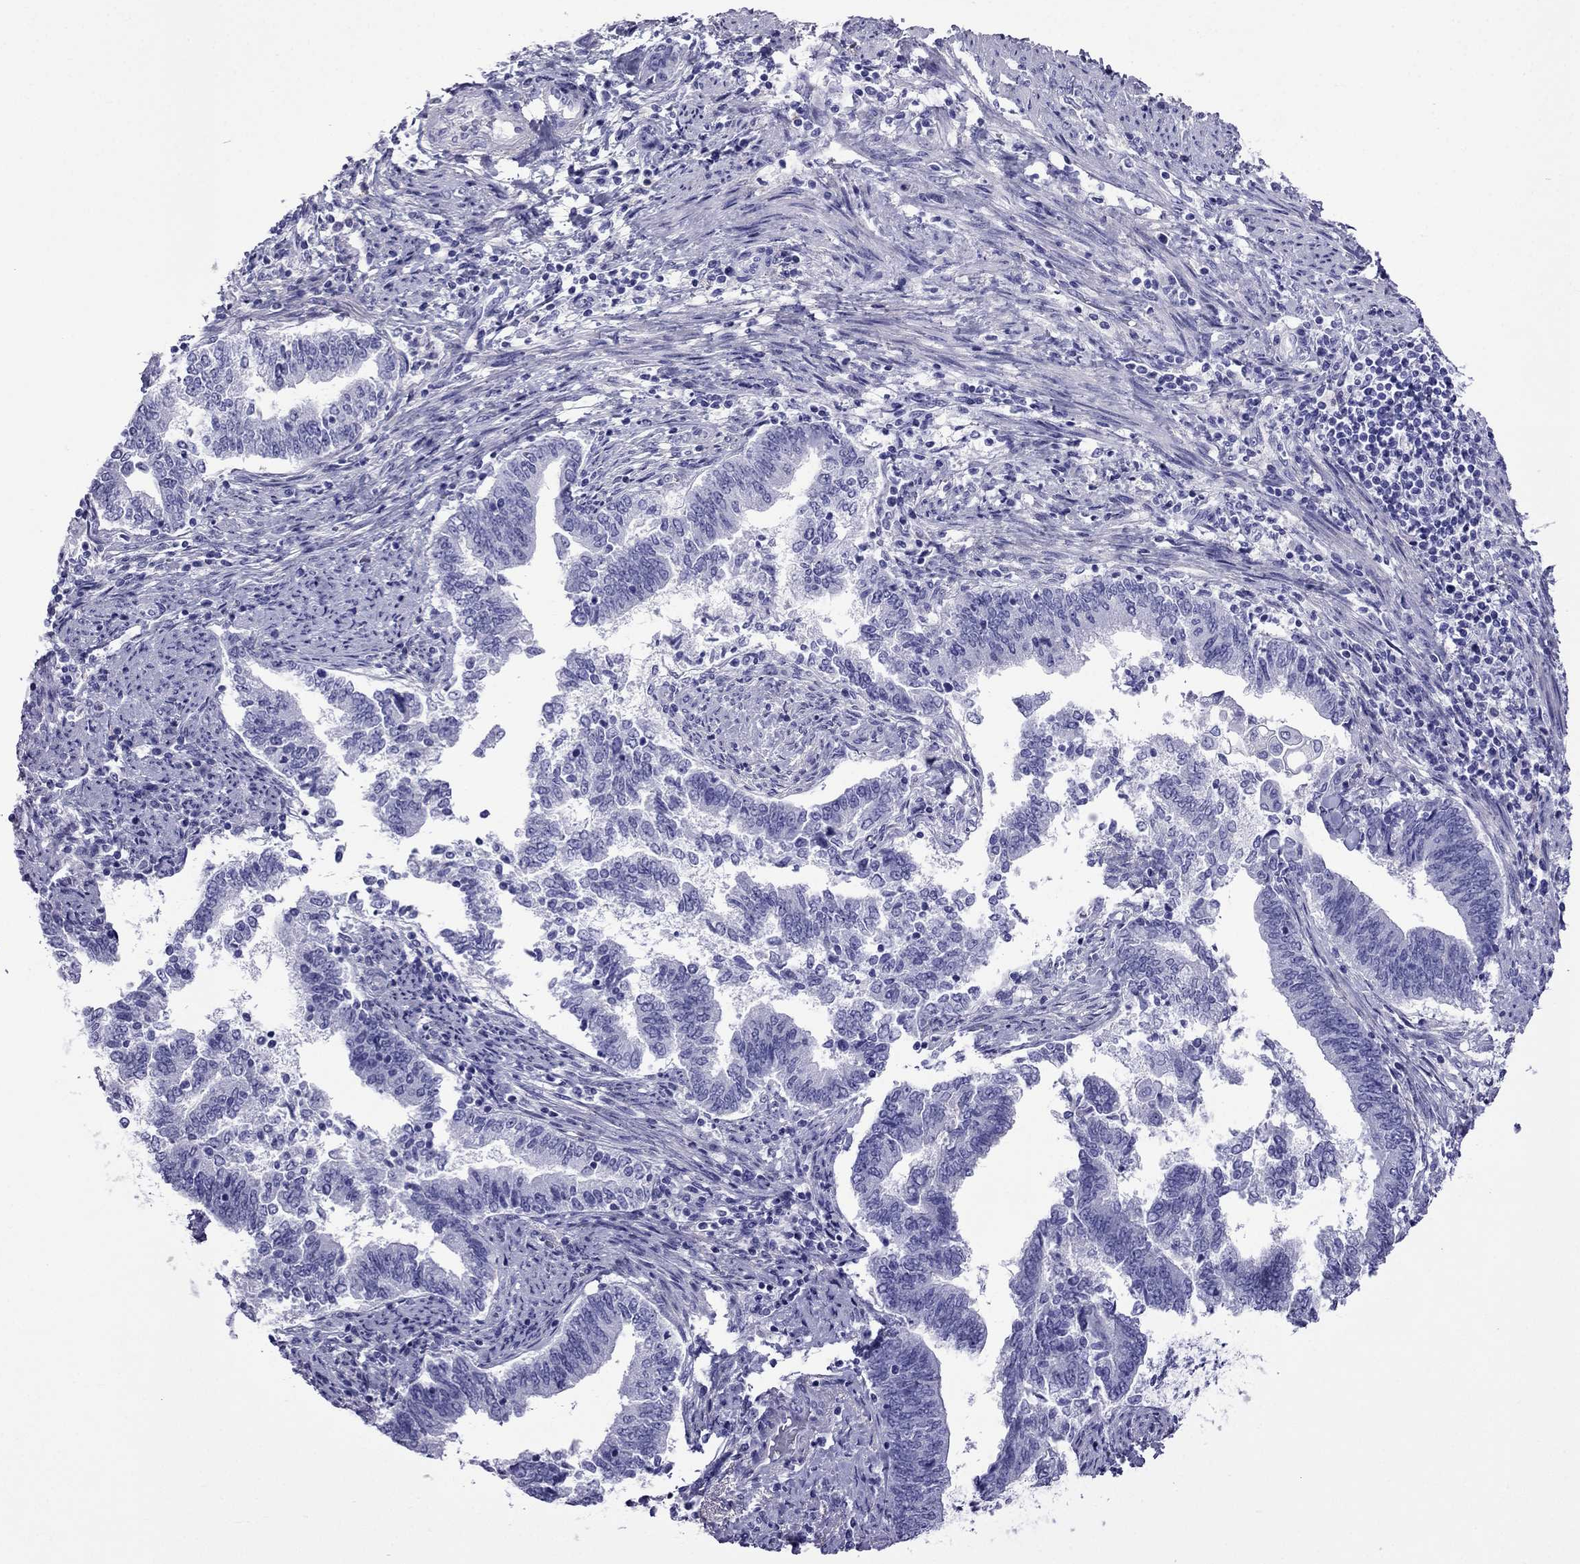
{"staining": {"intensity": "negative", "quantity": "none", "location": "none"}, "tissue": "endometrial cancer", "cell_type": "Tumor cells", "image_type": "cancer", "snomed": [{"axis": "morphology", "description": "Adenocarcinoma, NOS"}, {"axis": "topography", "description": "Endometrium"}], "caption": "A high-resolution photomicrograph shows immunohistochemistry staining of endometrial adenocarcinoma, which exhibits no significant staining in tumor cells. (Brightfield microscopy of DAB (3,3'-diaminobenzidine) IHC at high magnification).", "gene": "ARR3", "patient": {"sex": "female", "age": 65}}